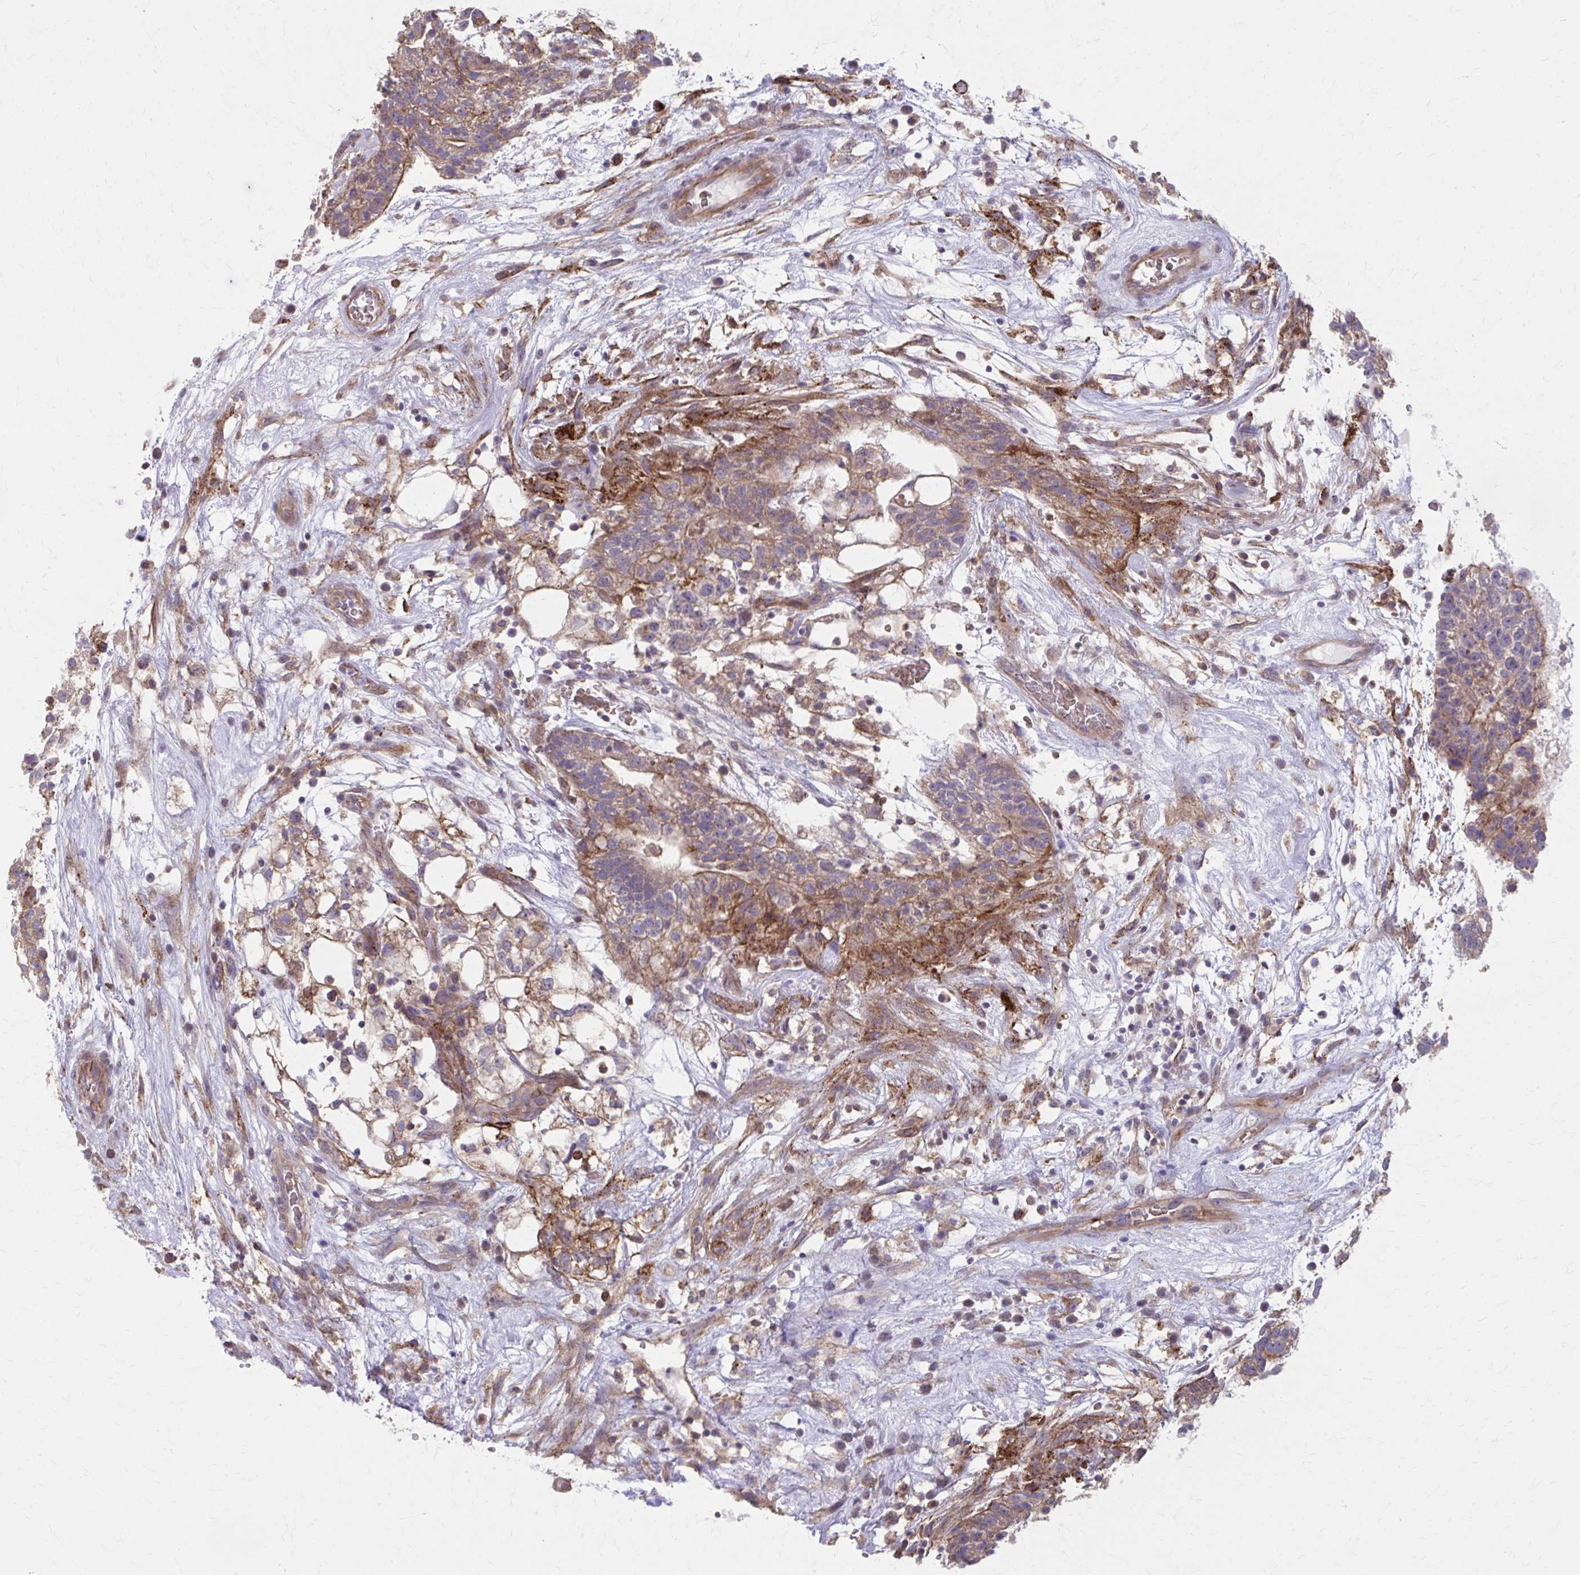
{"staining": {"intensity": "moderate", "quantity": "25%-75%", "location": "cytoplasmic/membranous"}, "tissue": "testis cancer", "cell_type": "Tumor cells", "image_type": "cancer", "snomed": [{"axis": "morphology", "description": "Normal tissue, NOS"}, {"axis": "morphology", "description": "Carcinoma, Embryonal, NOS"}, {"axis": "topography", "description": "Testis"}], "caption": "This micrograph reveals immunohistochemistry staining of testis cancer (embryonal carcinoma), with medium moderate cytoplasmic/membranous staining in about 25%-75% of tumor cells.", "gene": "MMP14", "patient": {"sex": "male", "age": 32}}